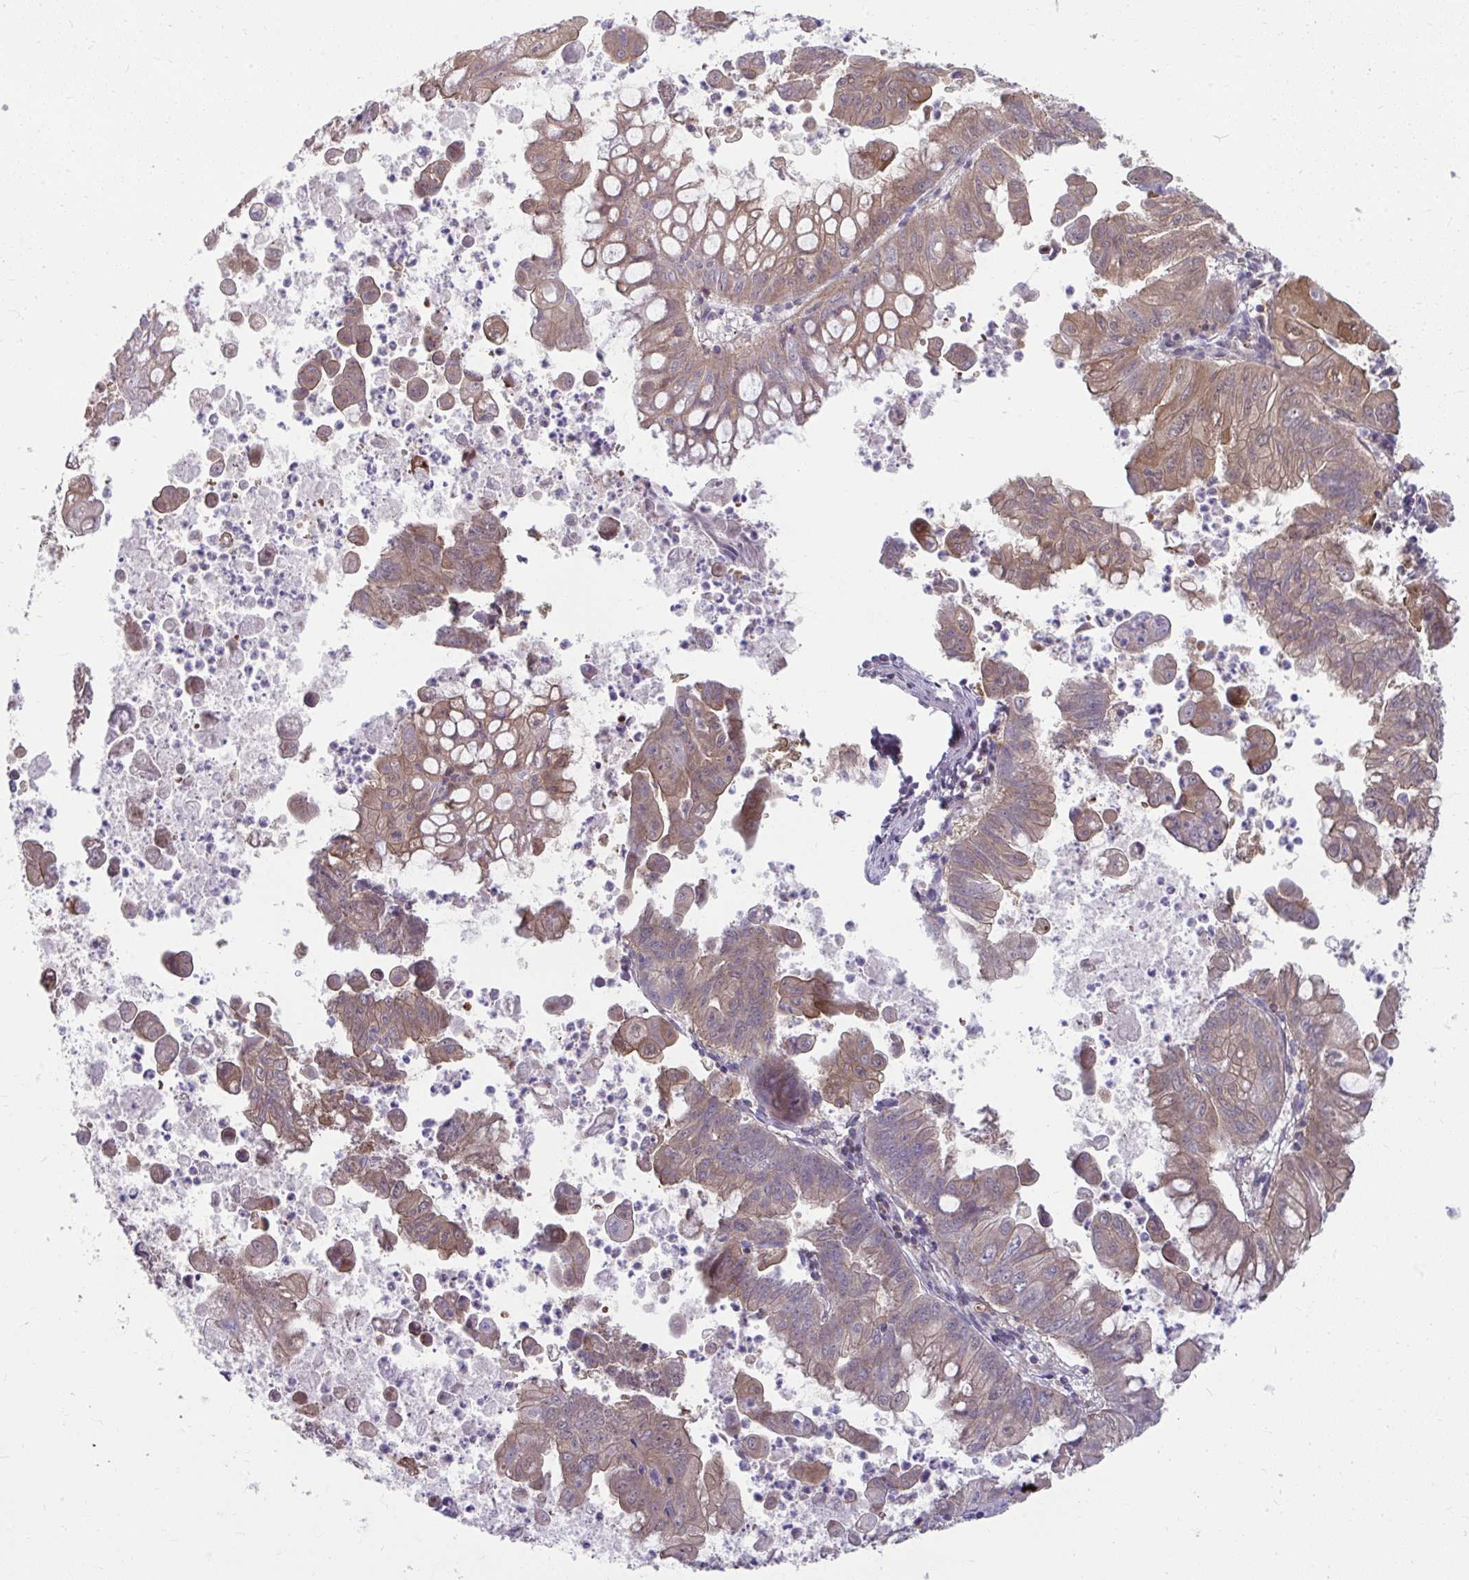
{"staining": {"intensity": "moderate", "quantity": "25%-75%", "location": "cytoplasmic/membranous"}, "tissue": "stomach cancer", "cell_type": "Tumor cells", "image_type": "cancer", "snomed": [{"axis": "morphology", "description": "Adenocarcinoma, NOS"}, {"axis": "topography", "description": "Stomach, upper"}], "caption": "Protein analysis of stomach cancer (adenocarcinoma) tissue exhibits moderate cytoplasmic/membranous staining in approximately 25%-75% of tumor cells.", "gene": "PCDHB7", "patient": {"sex": "male", "age": 80}}